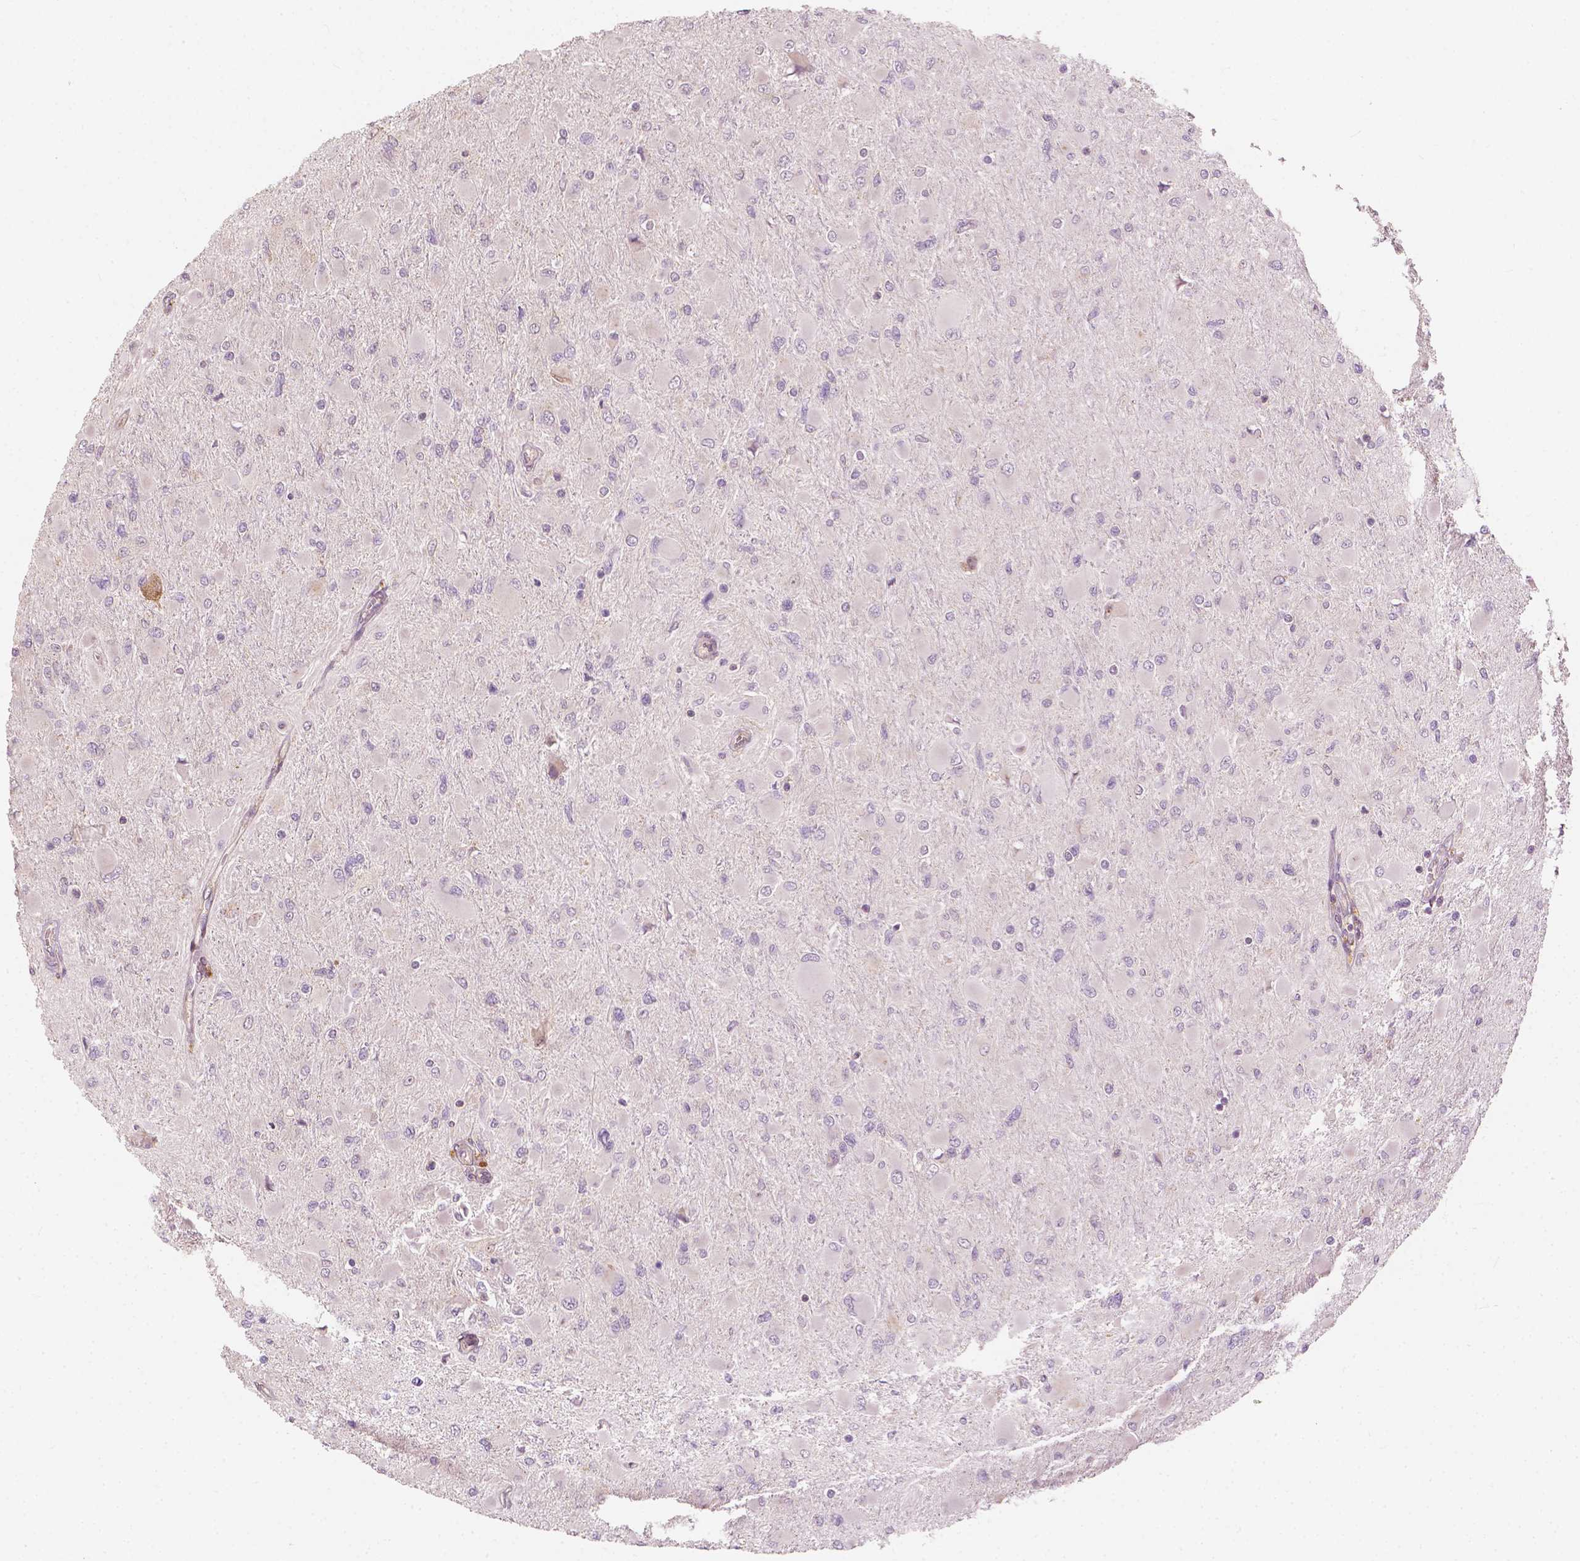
{"staining": {"intensity": "negative", "quantity": "none", "location": "none"}, "tissue": "glioma", "cell_type": "Tumor cells", "image_type": "cancer", "snomed": [{"axis": "morphology", "description": "Glioma, malignant, High grade"}, {"axis": "topography", "description": "Cerebral cortex"}], "caption": "Immunohistochemistry of high-grade glioma (malignant) demonstrates no expression in tumor cells.", "gene": "G3BP1", "patient": {"sex": "female", "age": 36}}